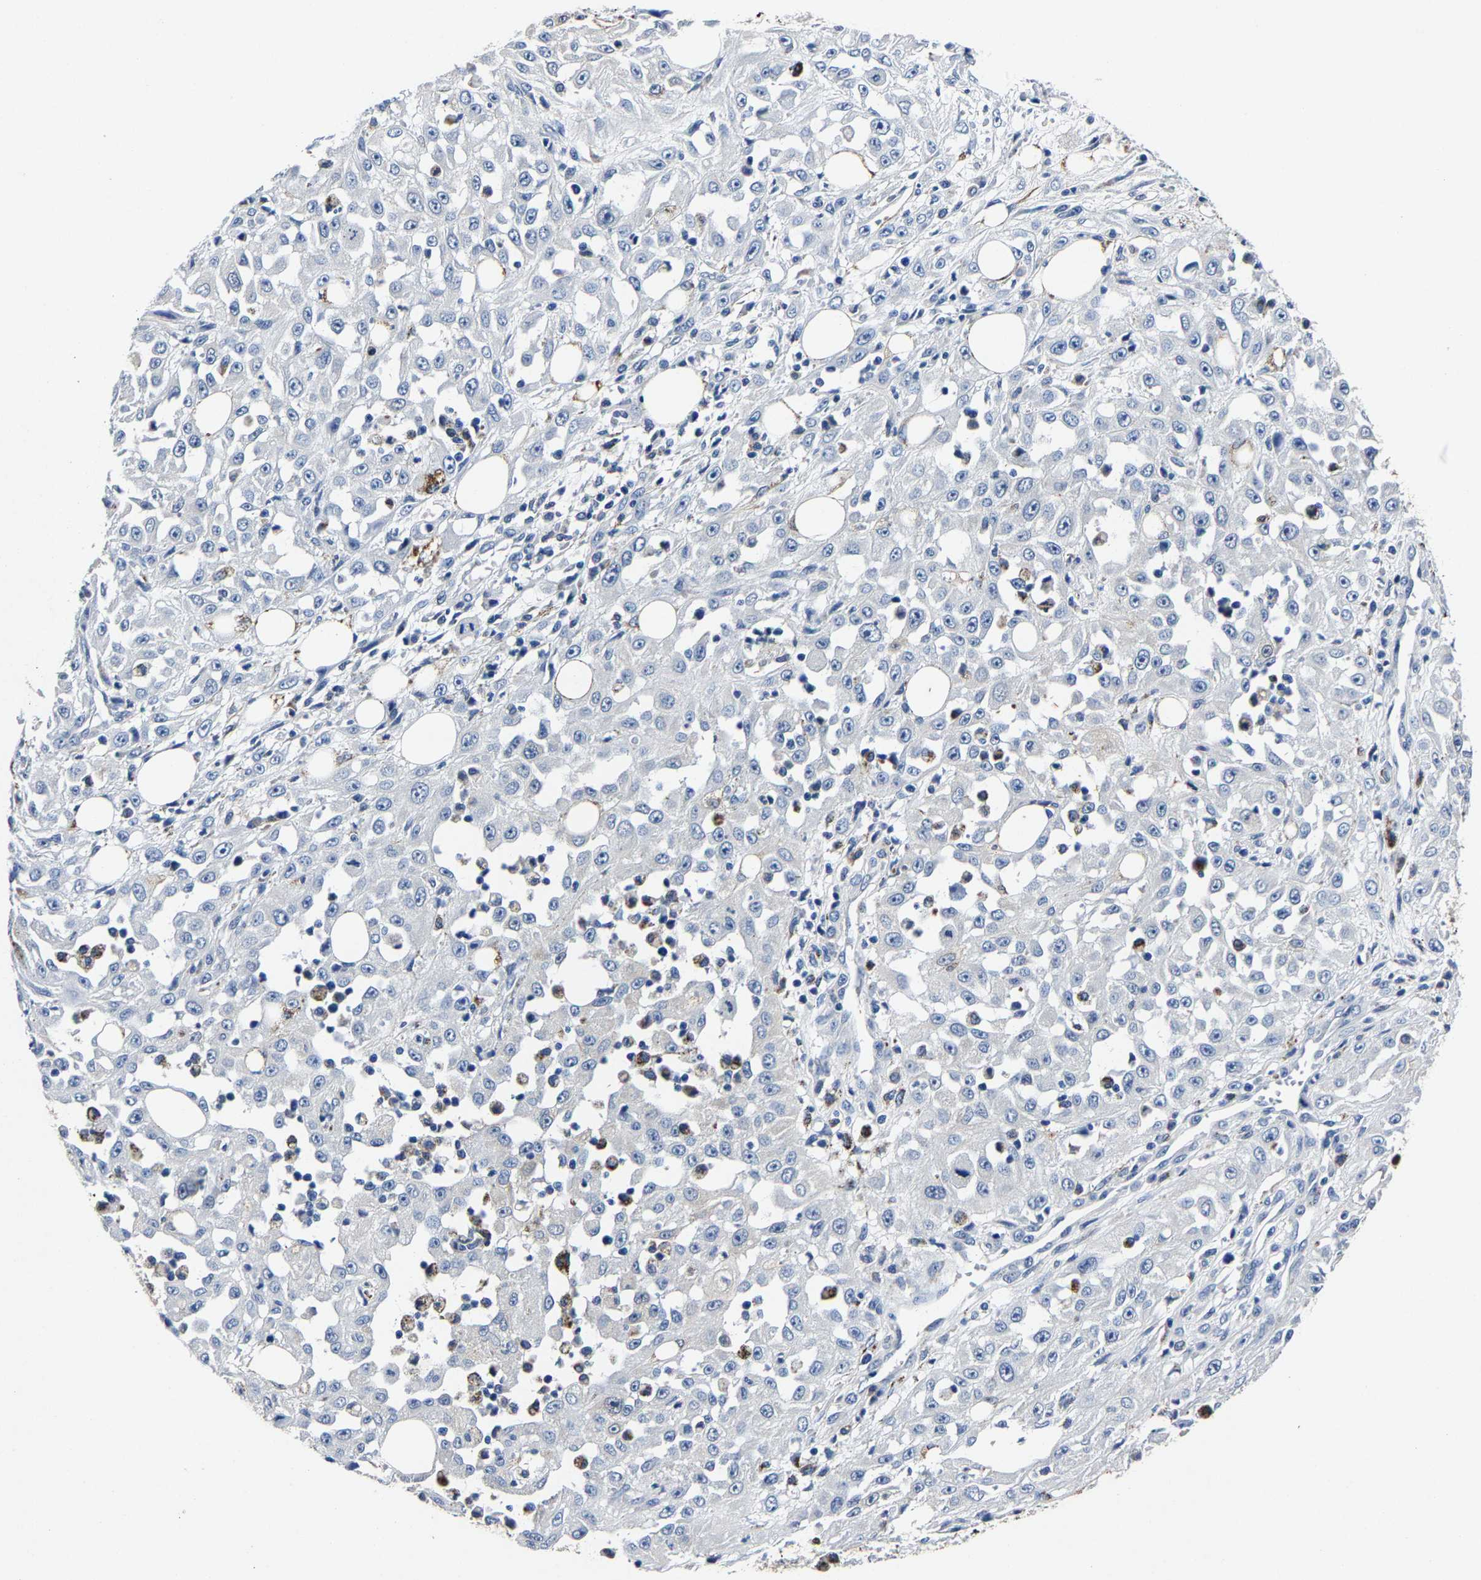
{"staining": {"intensity": "negative", "quantity": "none", "location": "none"}, "tissue": "skin cancer", "cell_type": "Tumor cells", "image_type": "cancer", "snomed": [{"axis": "morphology", "description": "Squamous cell carcinoma, NOS"}, {"axis": "morphology", "description": "Squamous cell carcinoma, metastatic, NOS"}, {"axis": "topography", "description": "Skin"}, {"axis": "topography", "description": "Lymph node"}], "caption": "A micrograph of skin cancer stained for a protein displays no brown staining in tumor cells. Brightfield microscopy of IHC stained with DAB (brown) and hematoxylin (blue), captured at high magnification.", "gene": "PSPH", "patient": {"sex": "male", "age": 75}}